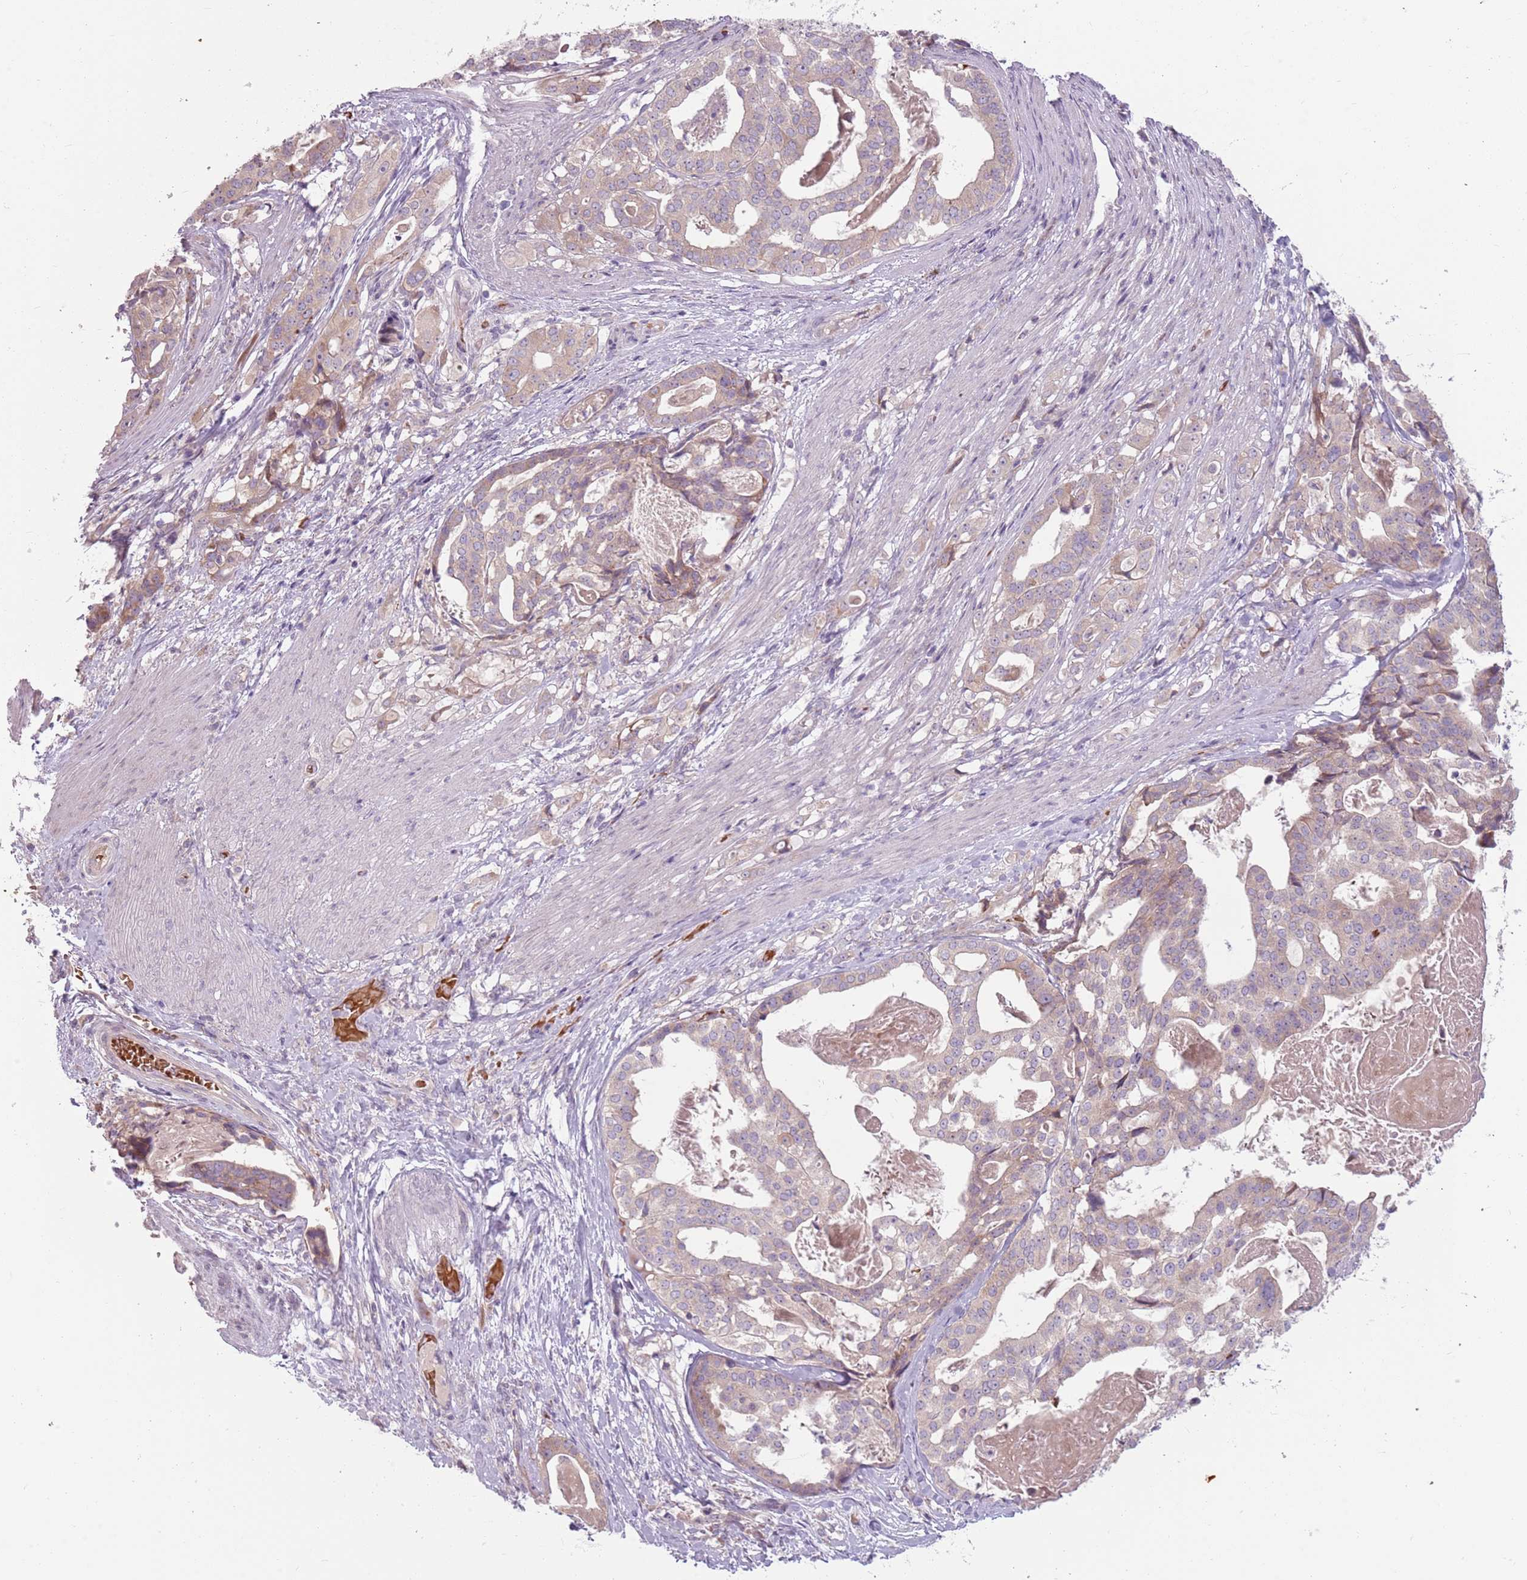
{"staining": {"intensity": "weak", "quantity": "<25%", "location": "cytoplasmic/membranous"}, "tissue": "stomach cancer", "cell_type": "Tumor cells", "image_type": "cancer", "snomed": [{"axis": "morphology", "description": "Adenocarcinoma, NOS"}, {"axis": "topography", "description": "Stomach"}], "caption": "Immunohistochemical staining of stomach adenocarcinoma demonstrates no significant staining in tumor cells.", "gene": "HSPA14", "patient": {"sex": "male", "age": 48}}